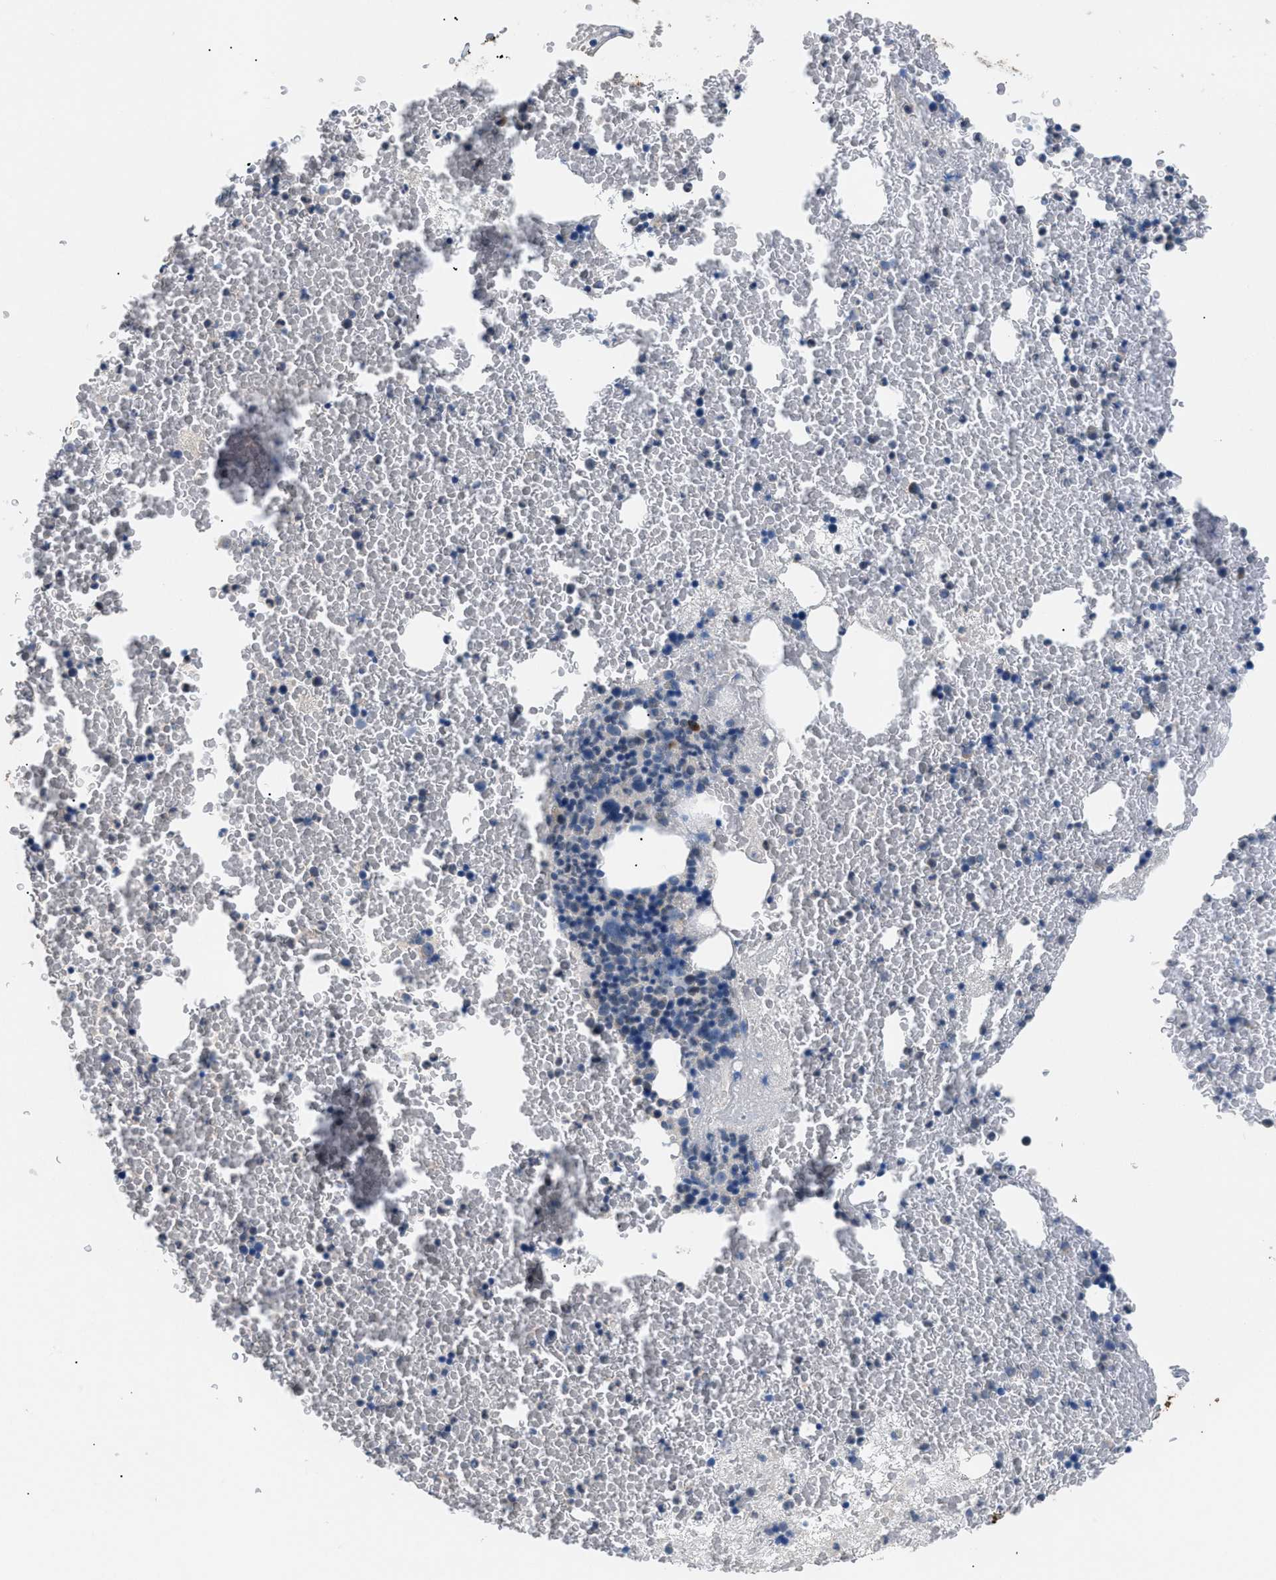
{"staining": {"intensity": "negative", "quantity": "none", "location": "none"}, "tissue": "bone marrow", "cell_type": "Hematopoietic cells", "image_type": "normal", "snomed": [{"axis": "morphology", "description": "Normal tissue, NOS"}, {"axis": "morphology", "description": "Inflammation, NOS"}, {"axis": "topography", "description": "Bone marrow"}], "caption": "Immunohistochemical staining of unremarkable human bone marrow displays no significant positivity in hematopoietic cells.", "gene": "ICA1", "patient": {"sex": "male", "age": 63}}